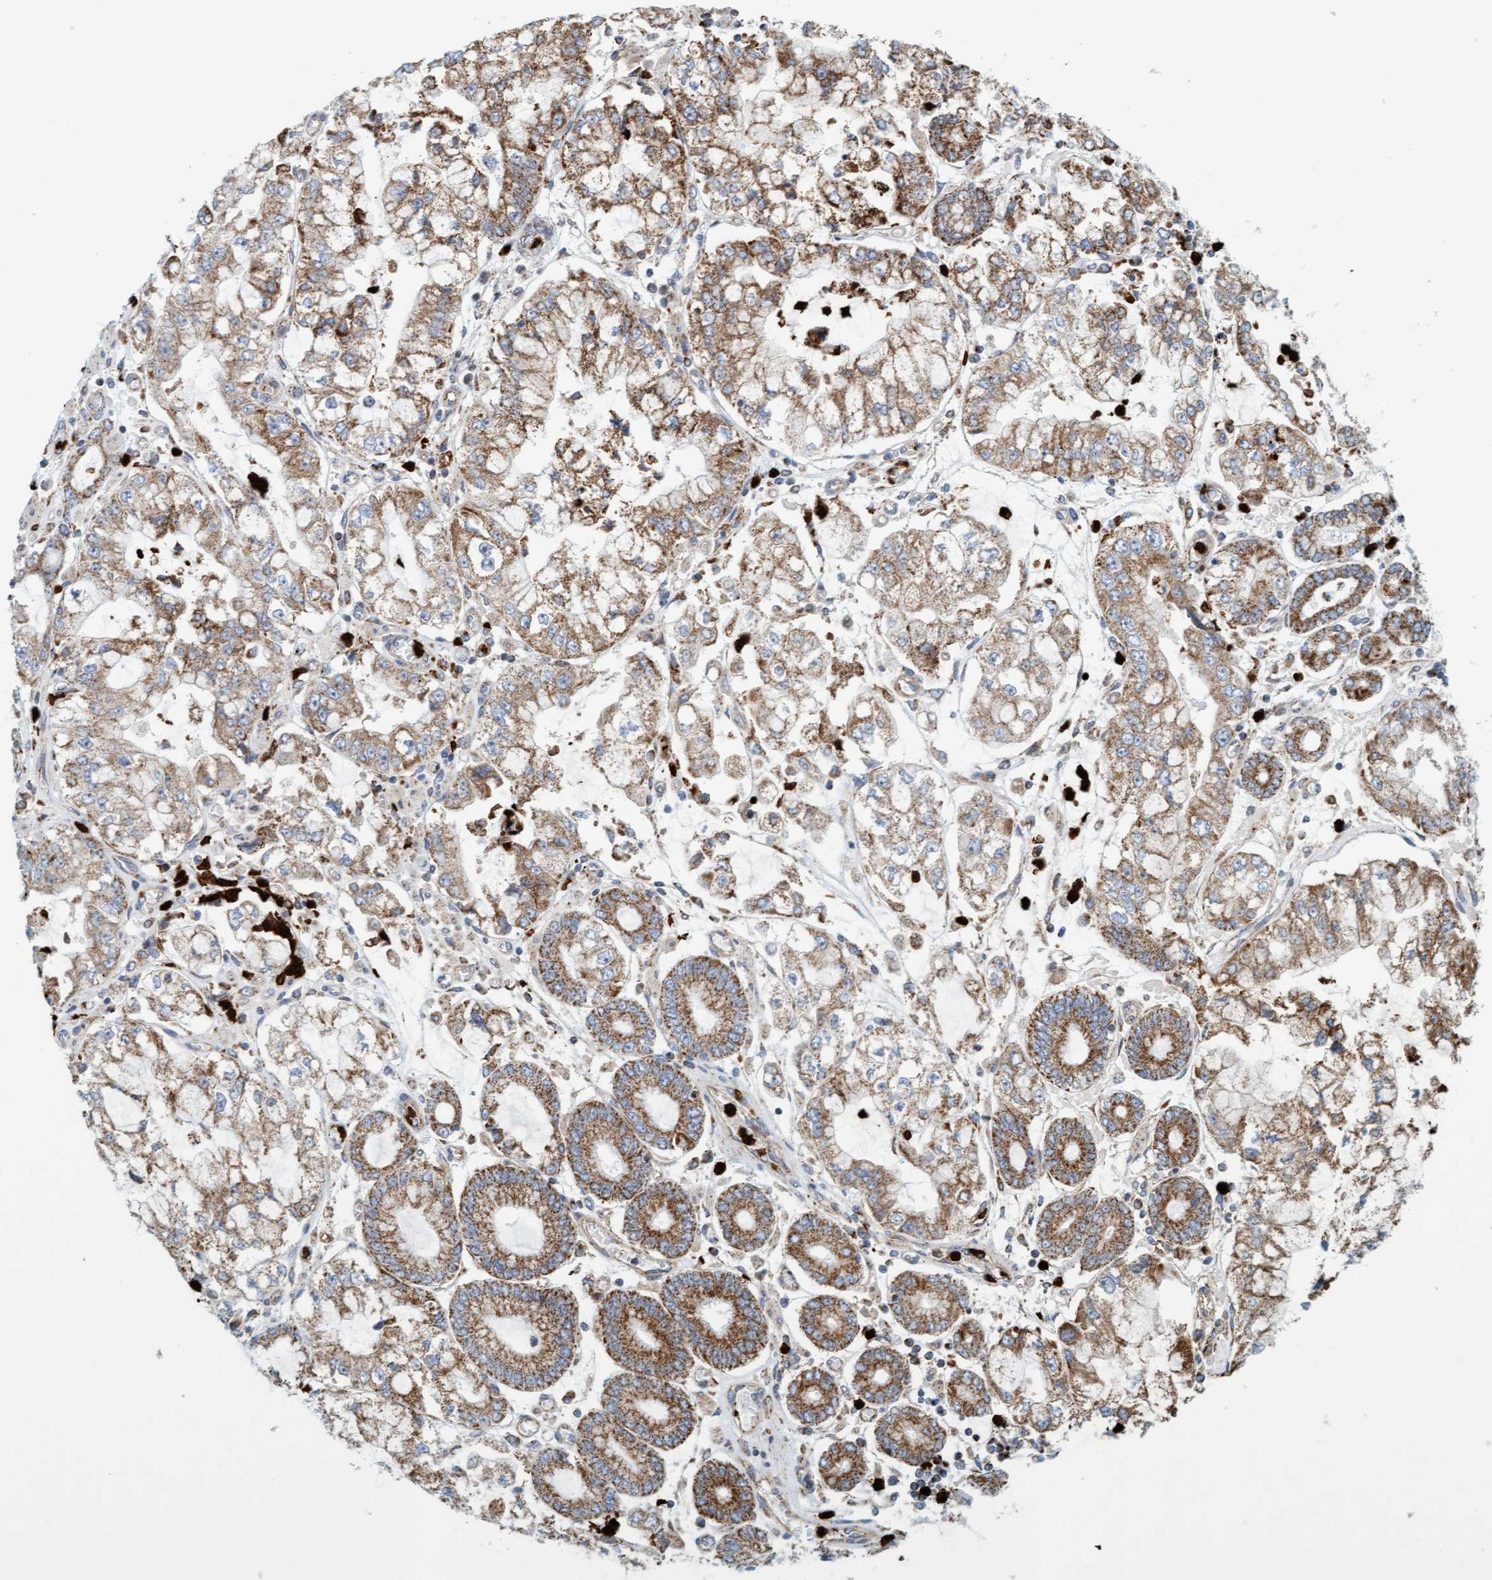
{"staining": {"intensity": "moderate", "quantity": ">75%", "location": "cytoplasmic/membranous"}, "tissue": "stomach cancer", "cell_type": "Tumor cells", "image_type": "cancer", "snomed": [{"axis": "morphology", "description": "Adenocarcinoma, NOS"}, {"axis": "topography", "description": "Stomach"}], "caption": "Stomach adenocarcinoma stained for a protein shows moderate cytoplasmic/membranous positivity in tumor cells.", "gene": "B9D1", "patient": {"sex": "male", "age": 76}}